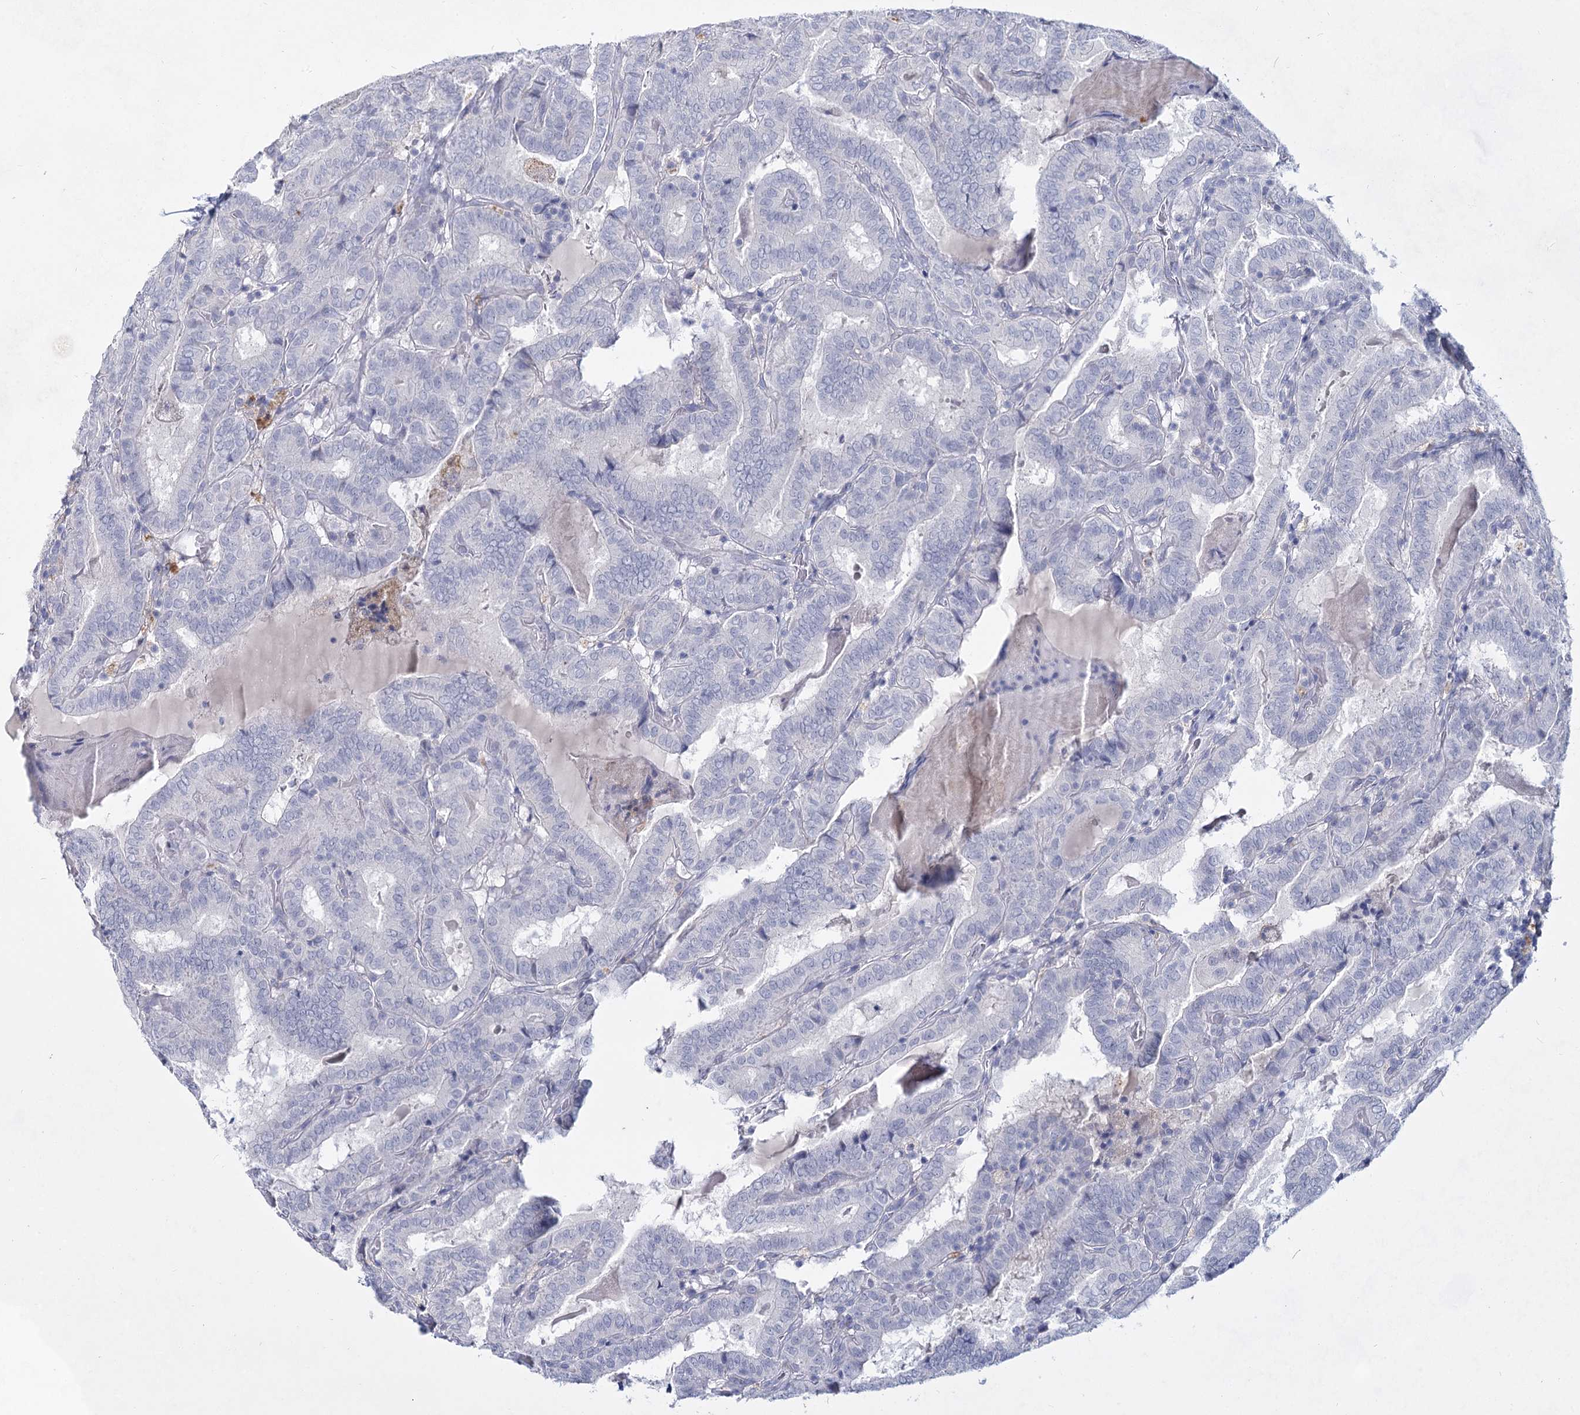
{"staining": {"intensity": "negative", "quantity": "none", "location": "none"}, "tissue": "thyroid cancer", "cell_type": "Tumor cells", "image_type": "cancer", "snomed": [{"axis": "morphology", "description": "Papillary adenocarcinoma, NOS"}, {"axis": "topography", "description": "Thyroid gland"}], "caption": "Immunohistochemistry of human papillary adenocarcinoma (thyroid) exhibits no staining in tumor cells.", "gene": "CCDC73", "patient": {"sex": "female", "age": 72}}